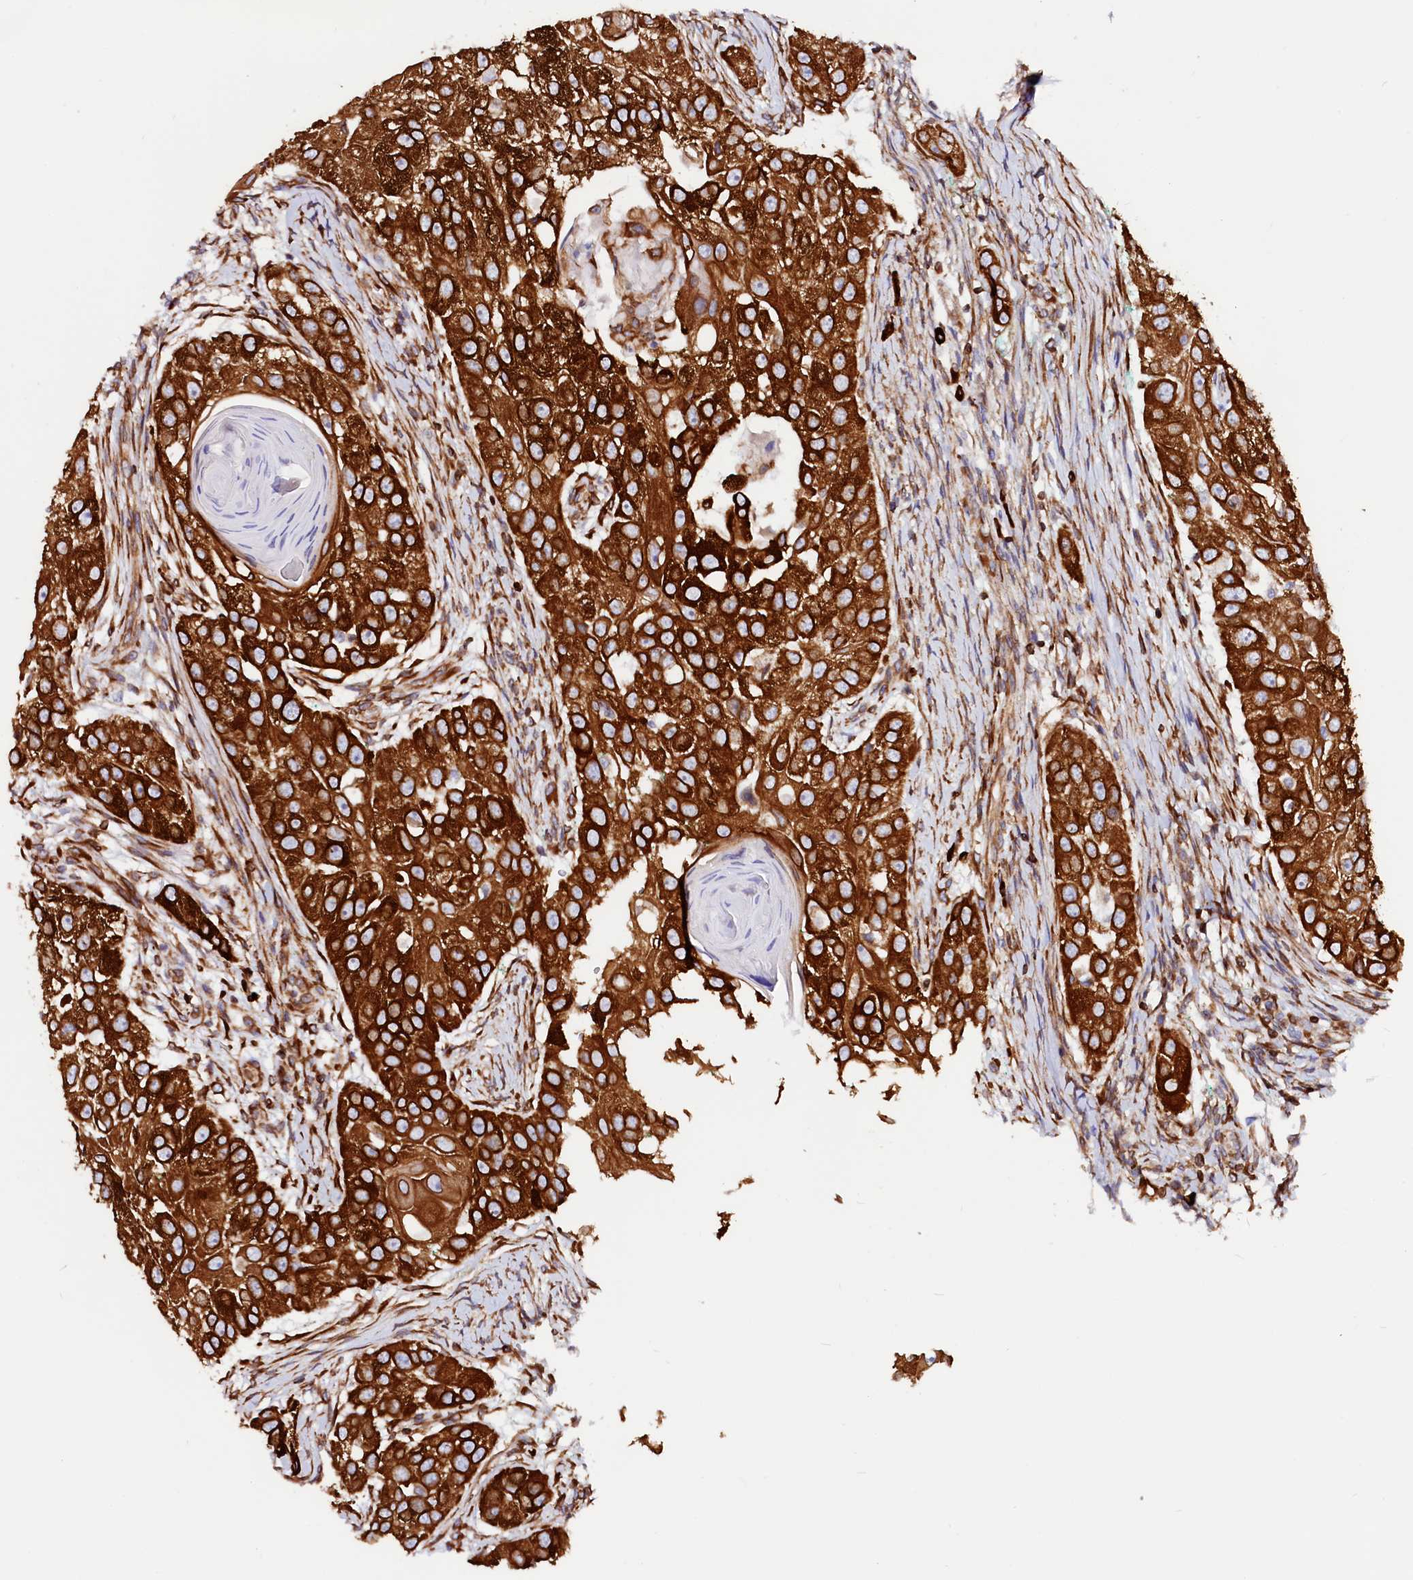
{"staining": {"intensity": "strong", "quantity": ">75%", "location": "cytoplasmic/membranous"}, "tissue": "head and neck cancer", "cell_type": "Tumor cells", "image_type": "cancer", "snomed": [{"axis": "morphology", "description": "Normal tissue, NOS"}, {"axis": "morphology", "description": "Squamous cell carcinoma, NOS"}, {"axis": "topography", "description": "Skeletal muscle"}, {"axis": "topography", "description": "Head-Neck"}], "caption": "This histopathology image demonstrates immunohistochemistry (IHC) staining of head and neck squamous cell carcinoma, with high strong cytoplasmic/membranous staining in about >75% of tumor cells.", "gene": "DERL1", "patient": {"sex": "male", "age": 51}}